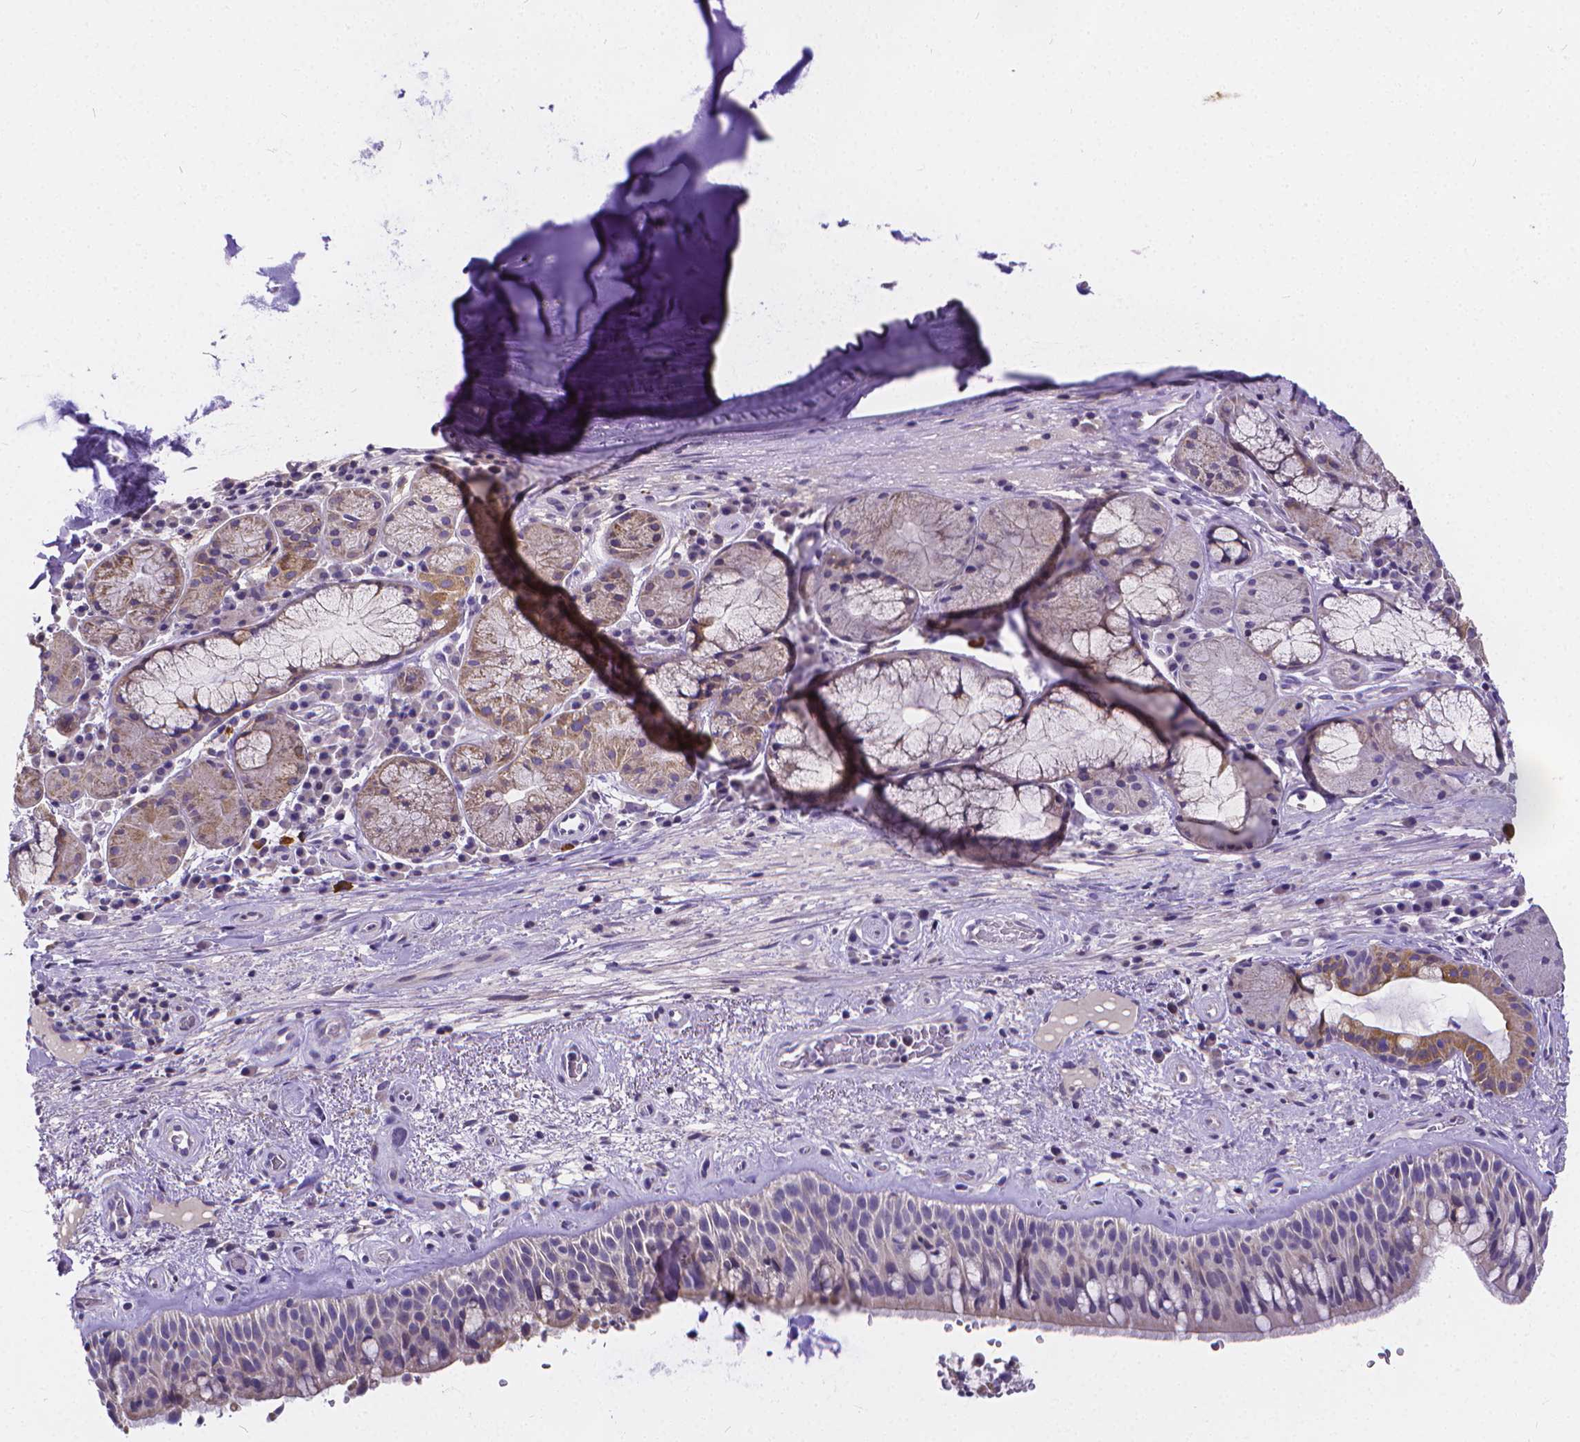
{"staining": {"intensity": "negative", "quantity": "none", "location": "none"}, "tissue": "bronchus", "cell_type": "Respiratory epithelial cells", "image_type": "normal", "snomed": [{"axis": "morphology", "description": "Normal tissue, NOS"}, {"axis": "topography", "description": "Bronchus"}], "caption": "The histopathology image exhibits no significant staining in respiratory epithelial cells of bronchus.", "gene": "GLRB", "patient": {"sex": "male", "age": 48}}